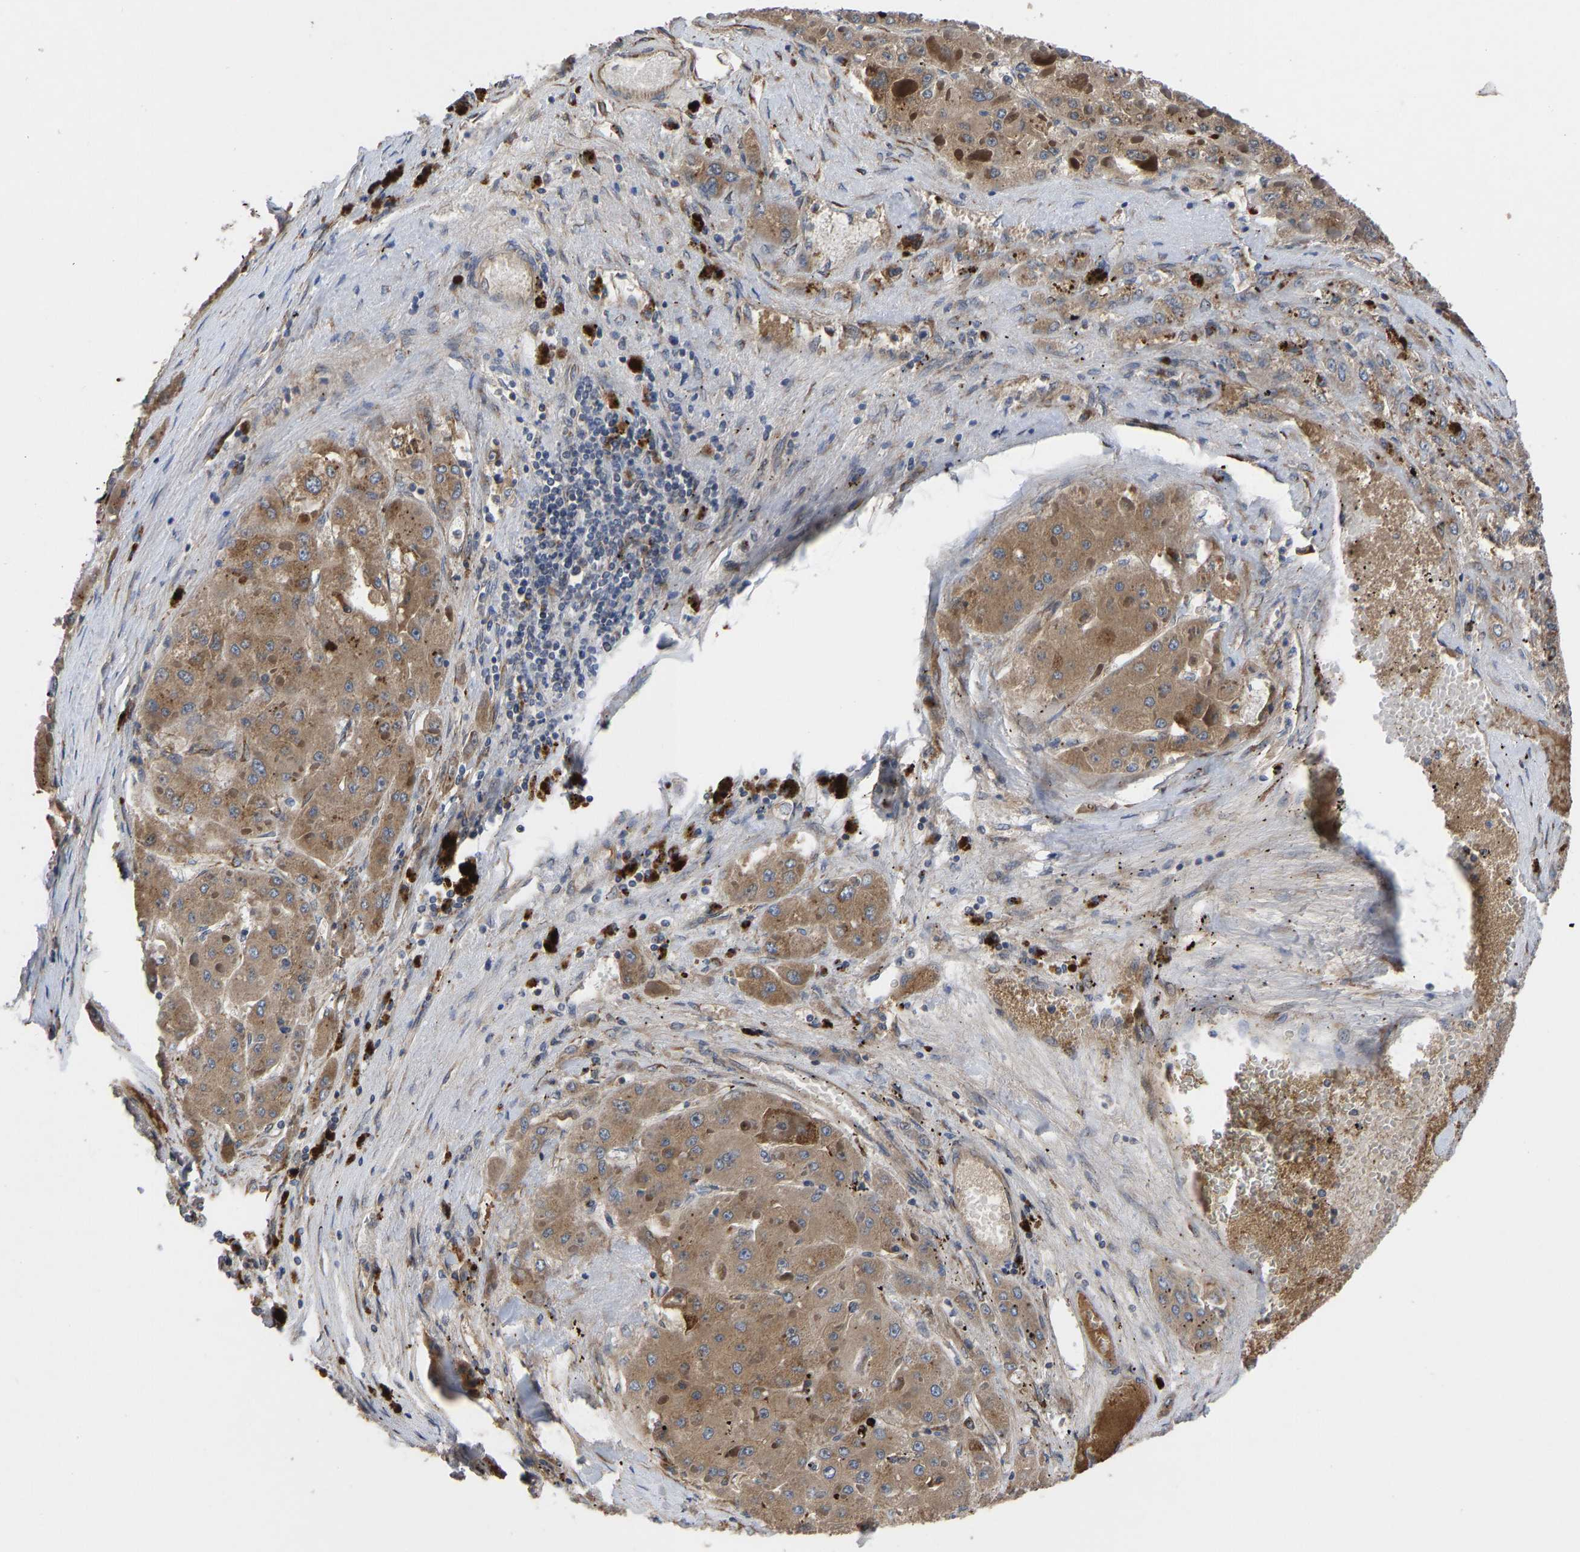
{"staining": {"intensity": "moderate", "quantity": ">75%", "location": "cytoplasmic/membranous"}, "tissue": "liver cancer", "cell_type": "Tumor cells", "image_type": "cancer", "snomed": [{"axis": "morphology", "description": "Carcinoma, Hepatocellular, NOS"}, {"axis": "topography", "description": "Liver"}], "caption": "DAB (3,3'-diaminobenzidine) immunohistochemical staining of human liver cancer demonstrates moderate cytoplasmic/membranous protein positivity in about >75% of tumor cells.", "gene": "FRRS1", "patient": {"sex": "female", "age": 73}}